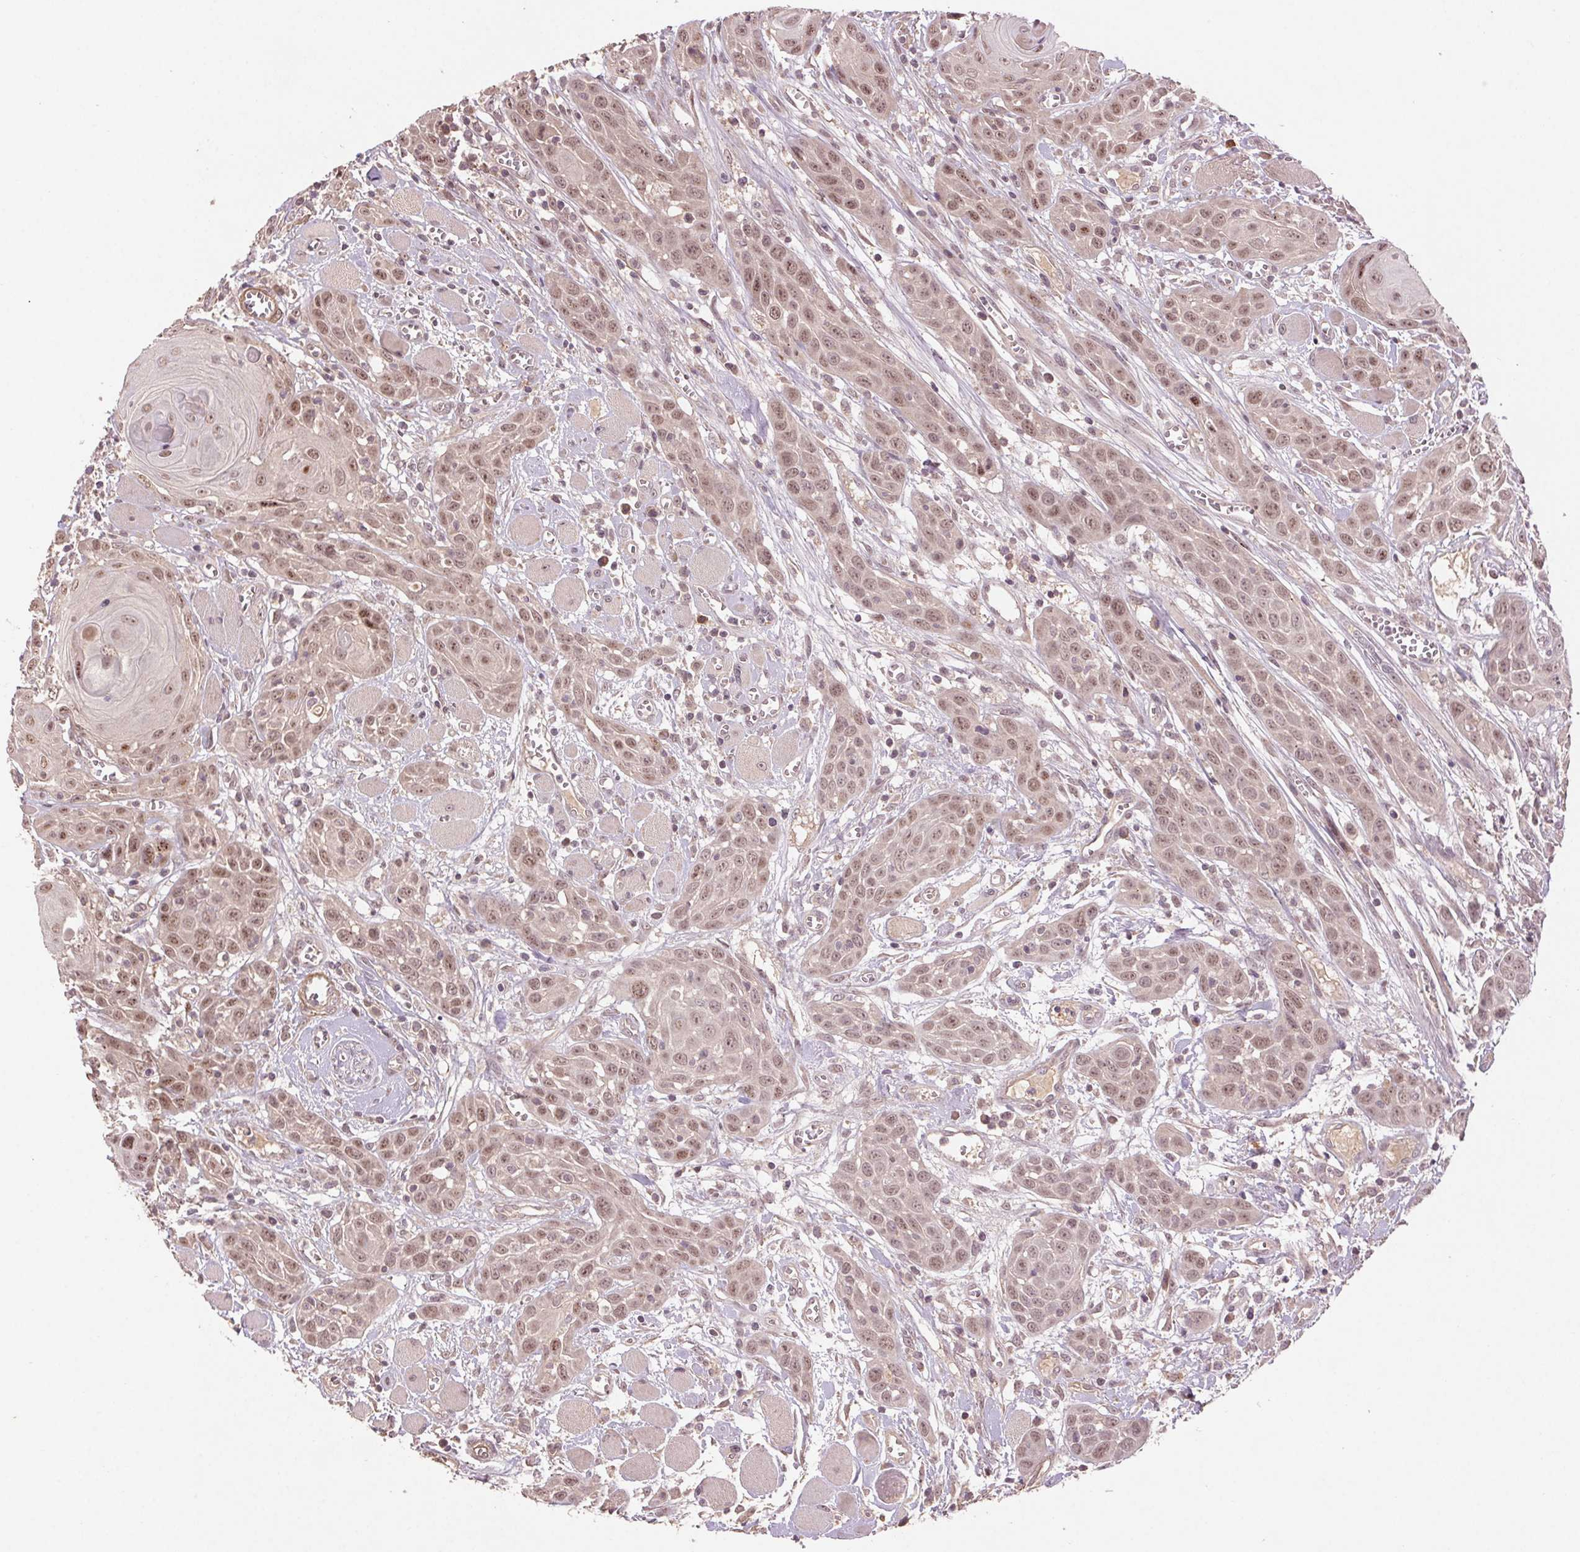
{"staining": {"intensity": "weak", "quantity": ">75%", "location": "nuclear"}, "tissue": "head and neck cancer", "cell_type": "Tumor cells", "image_type": "cancer", "snomed": [{"axis": "morphology", "description": "Squamous cell carcinoma, NOS"}, {"axis": "topography", "description": "Head-Neck"}], "caption": "Brown immunohistochemical staining in human head and neck squamous cell carcinoma demonstrates weak nuclear expression in about >75% of tumor cells. (IHC, brightfield microscopy, high magnification).", "gene": "SMLR1", "patient": {"sex": "female", "age": 80}}